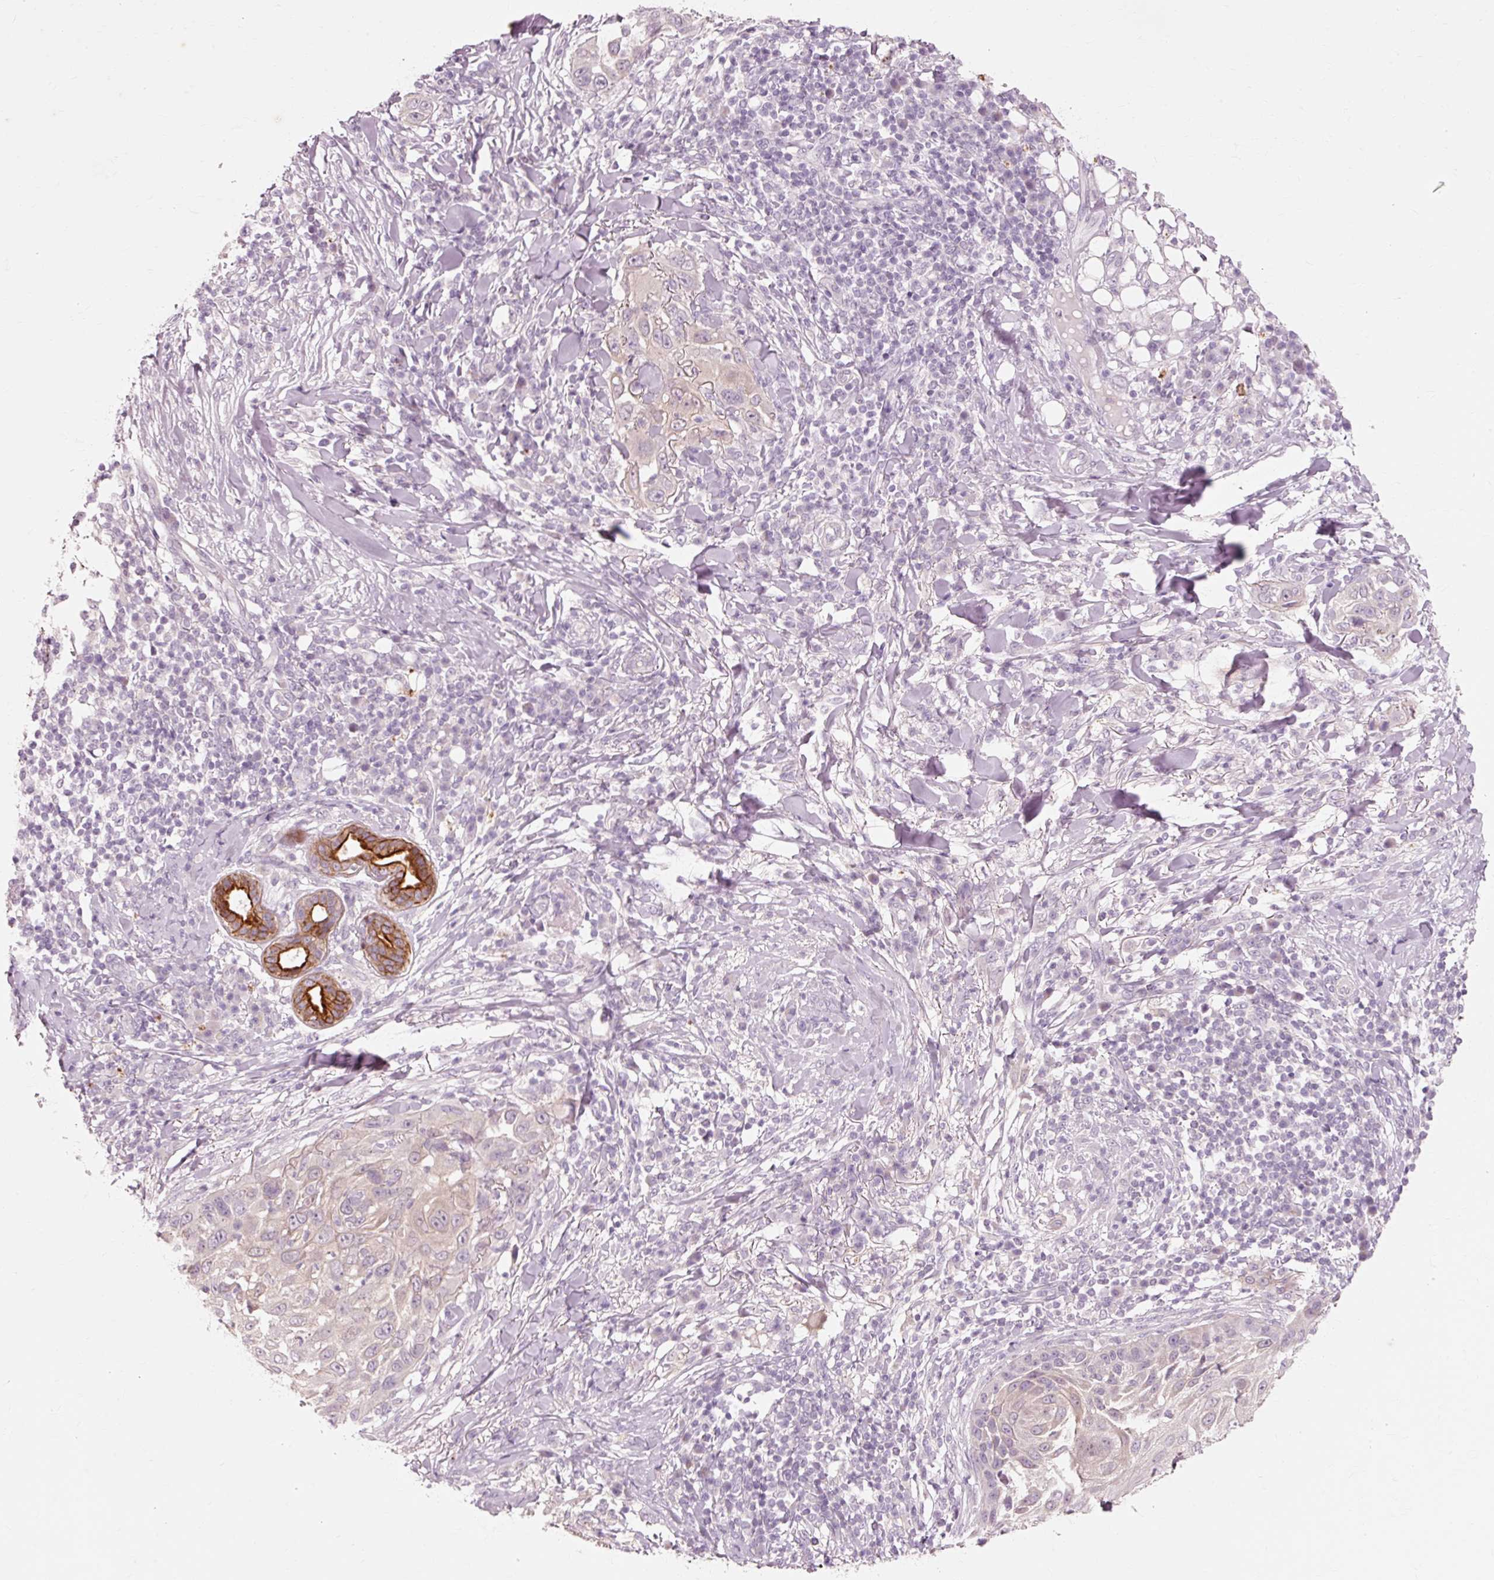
{"staining": {"intensity": "negative", "quantity": "none", "location": "none"}, "tissue": "skin cancer", "cell_type": "Tumor cells", "image_type": "cancer", "snomed": [{"axis": "morphology", "description": "Squamous cell carcinoma, NOS"}, {"axis": "topography", "description": "Skin"}], "caption": "The immunohistochemistry (IHC) histopathology image has no significant expression in tumor cells of skin cancer (squamous cell carcinoma) tissue.", "gene": "TRIM73", "patient": {"sex": "female", "age": 44}}